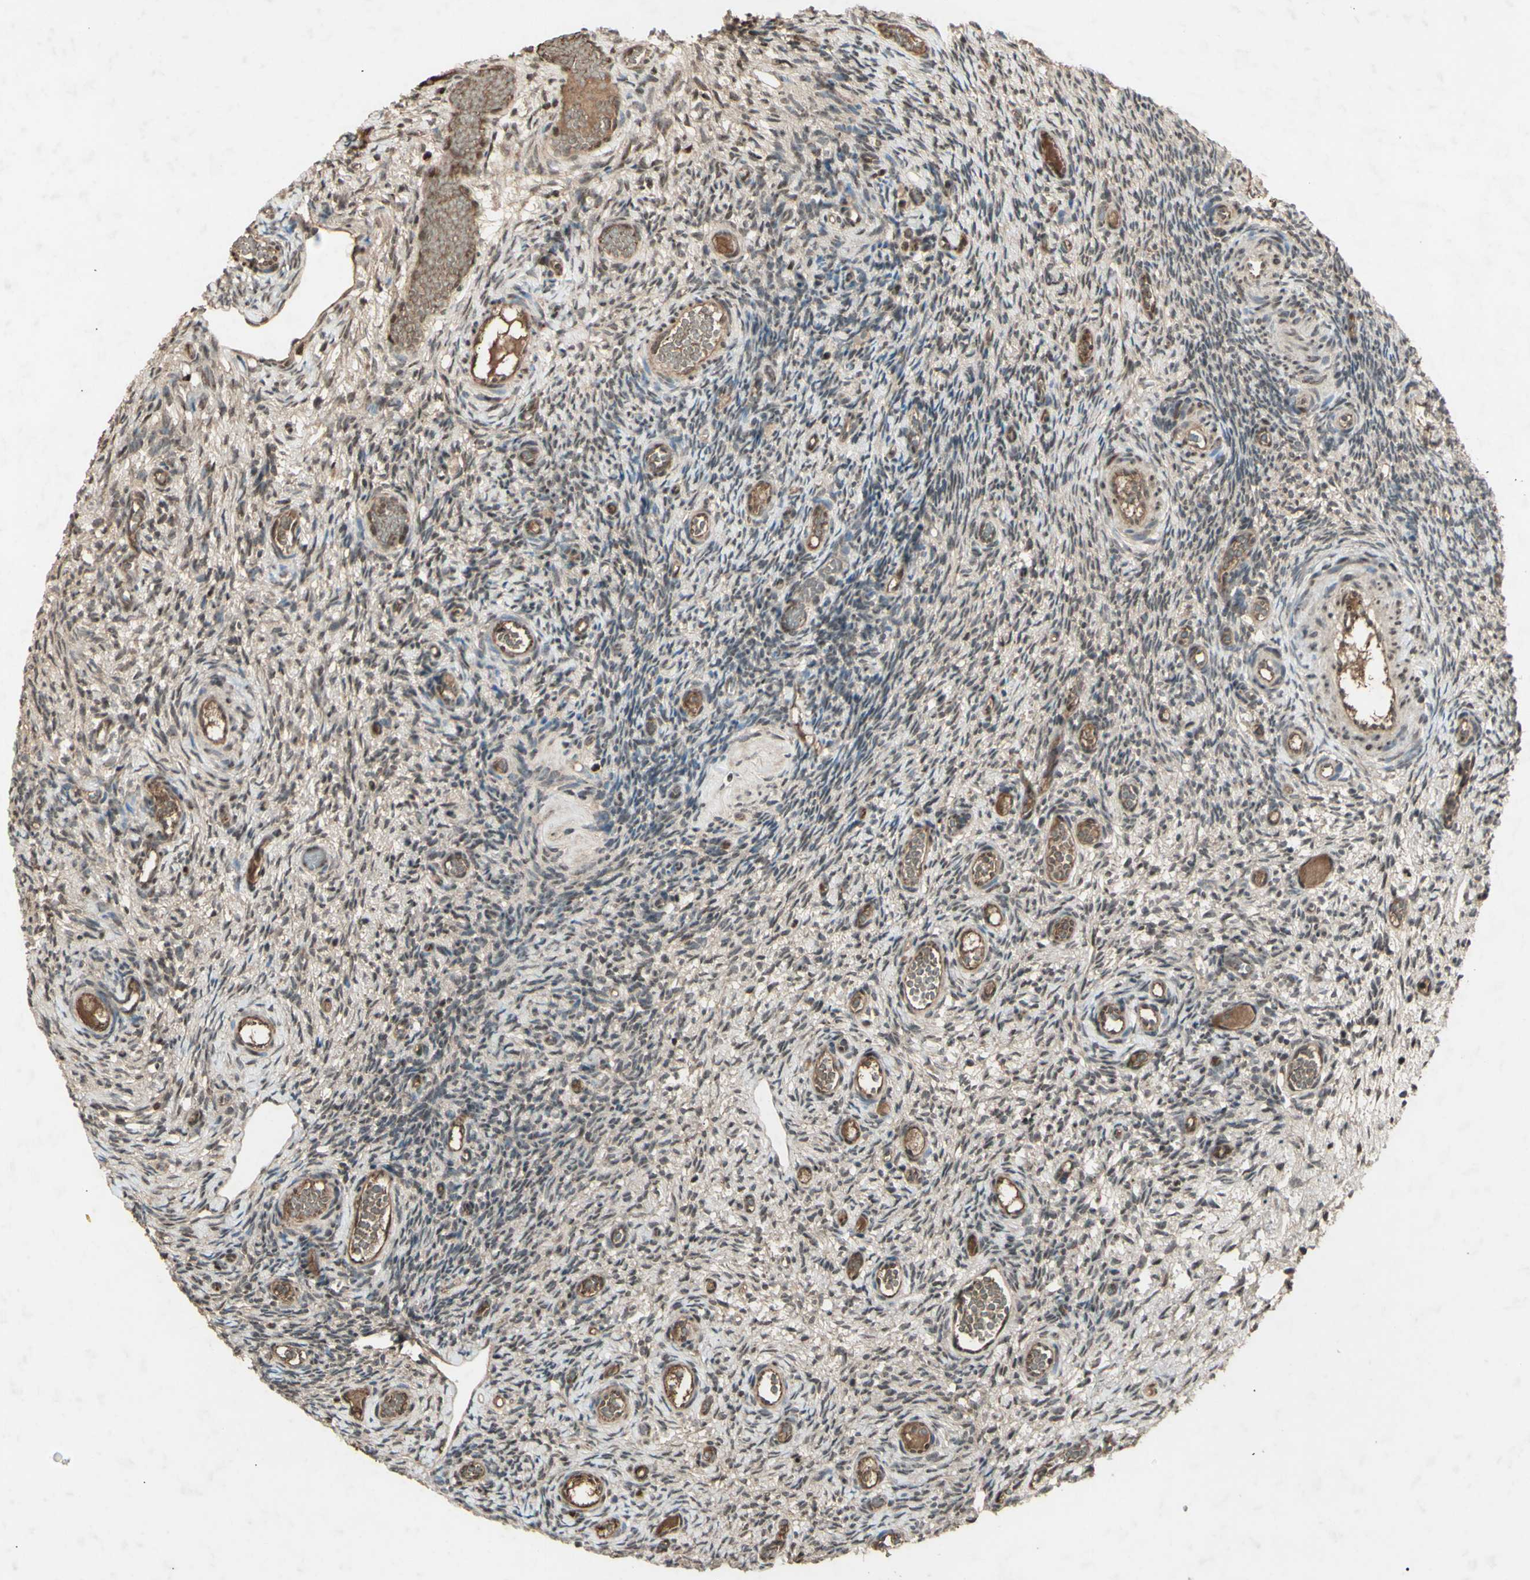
{"staining": {"intensity": "weak", "quantity": "25%-75%", "location": "nuclear"}, "tissue": "ovary", "cell_type": "Ovarian stroma cells", "image_type": "normal", "snomed": [{"axis": "morphology", "description": "Normal tissue, NOS"}, {"axis": "topography", "description": "Ovary"}], "caption": "Protein analysis of normal ovary exhibits weak nuclear positivity in approximately 25%-75% of ovarian stroma cells.", "gene": "SNW1", "patient": {"sex": "female", "age": 35}}